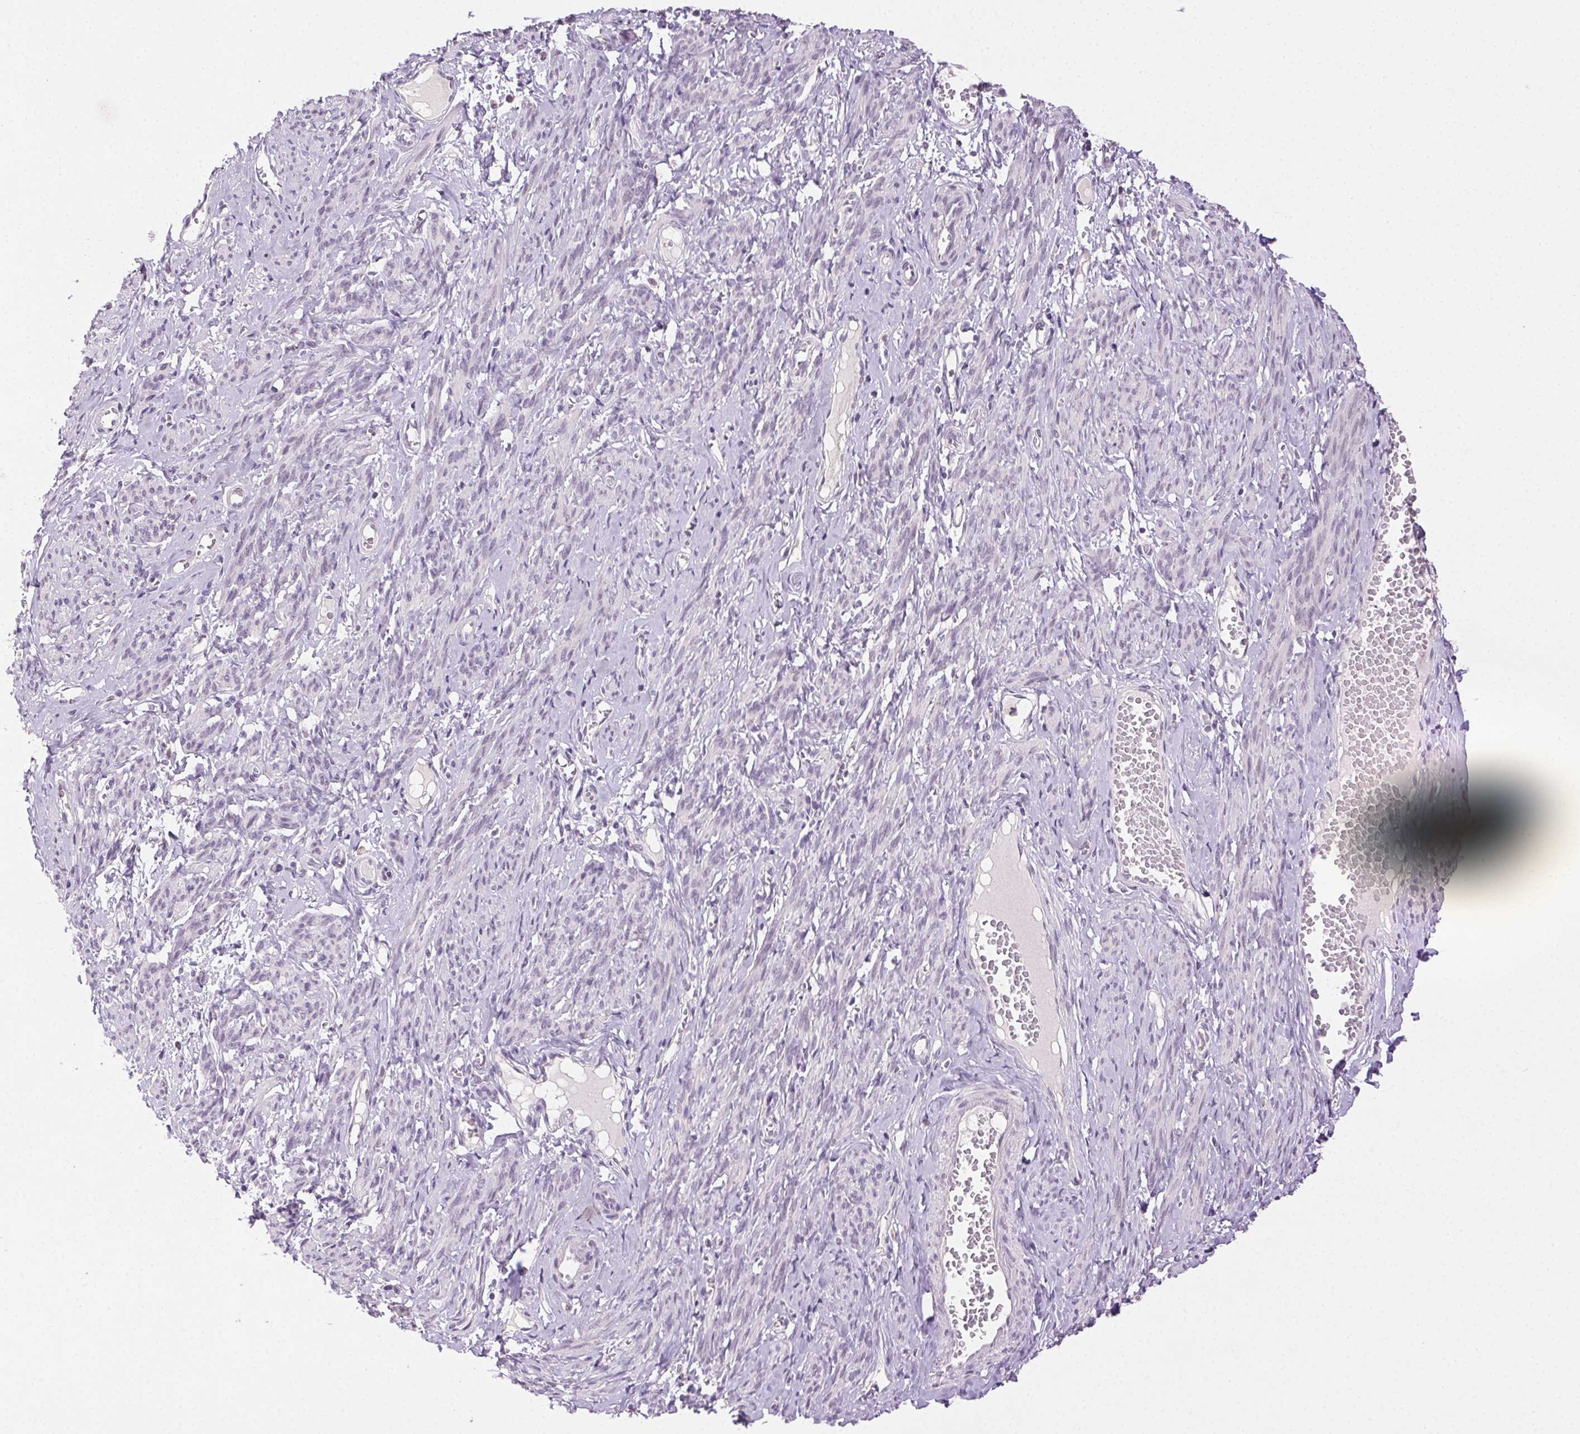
{"staining": {"intensity": "negative", "quantity": "none", "location": "none"}, "tissue": "smooth muscle", "cell_type": "Smooth muscle cells", "image_type": "normal", "snomed": [{"axis": "morphology", "description": "Normal tissue, NOS"}, {"axis": "topography", "description": "Smooth muscle"}], "caption": "DAB immunohistochemical staining of unremarkable smooth muscle demonstrates no significant positivity in smooth muscle cells.", "gene": "CLDN10", "patient": {"sex": "female", "age": 65}}